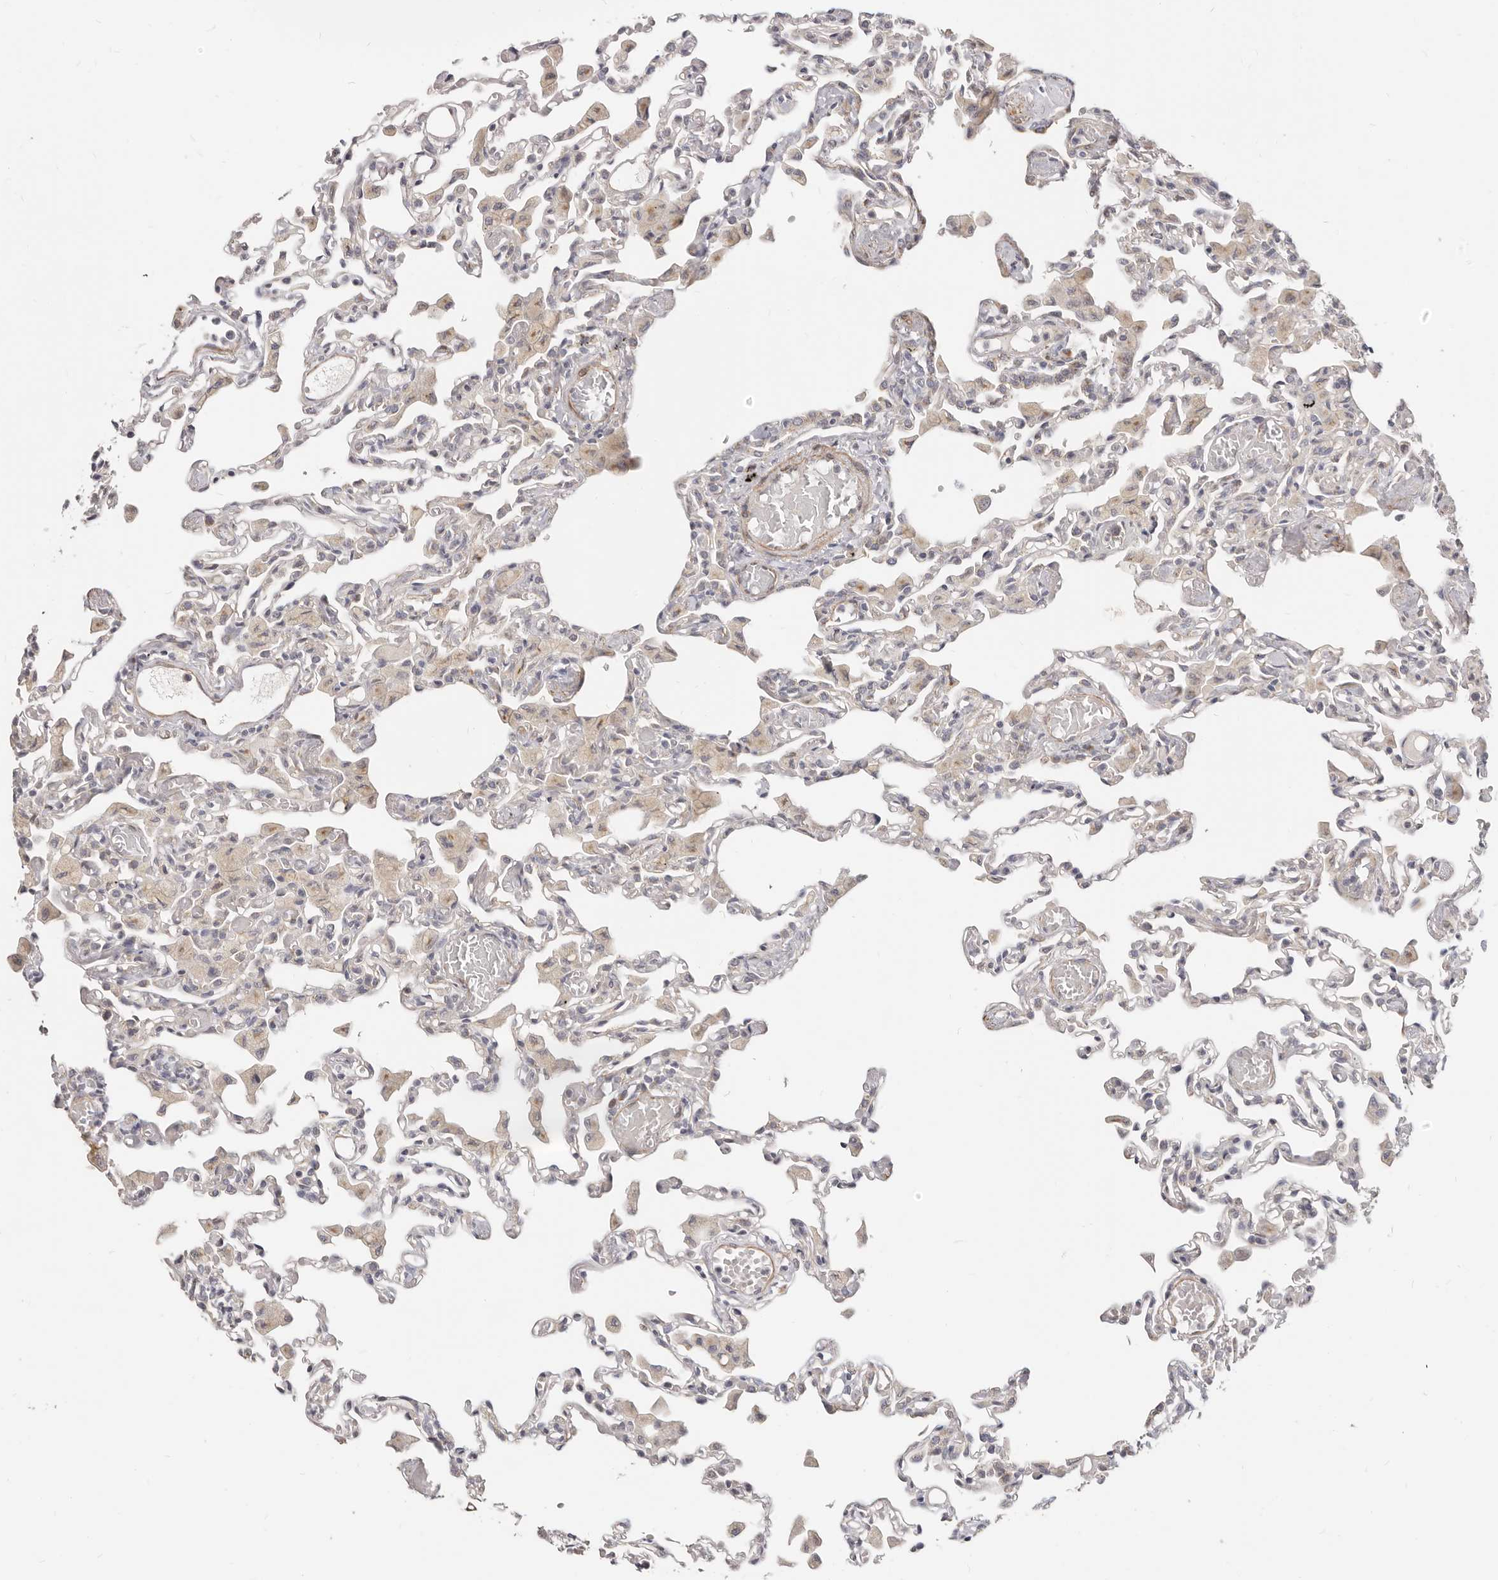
{"staining": {"intensity": "moderate", "quantity": "<25%", "location": "cytoplasmic/membranous"}, "tissue": "lung", "cell_type": "Alveolar cells", "image_type": "normal", "snomed": [{"axis": "morphology", "description": "Normal tissue, NOS"}, {"axis": "topography", "description": "Bronchus"}, {"axis": "topography", "description": "Lung"}], "caption": "Unremarkable lung demonstrates moderate cytoplasmic/membranous staining in about <25% of alveolar cells.", "gene": "RABAC1", "patient": {"sex": "female", "age": 49}}